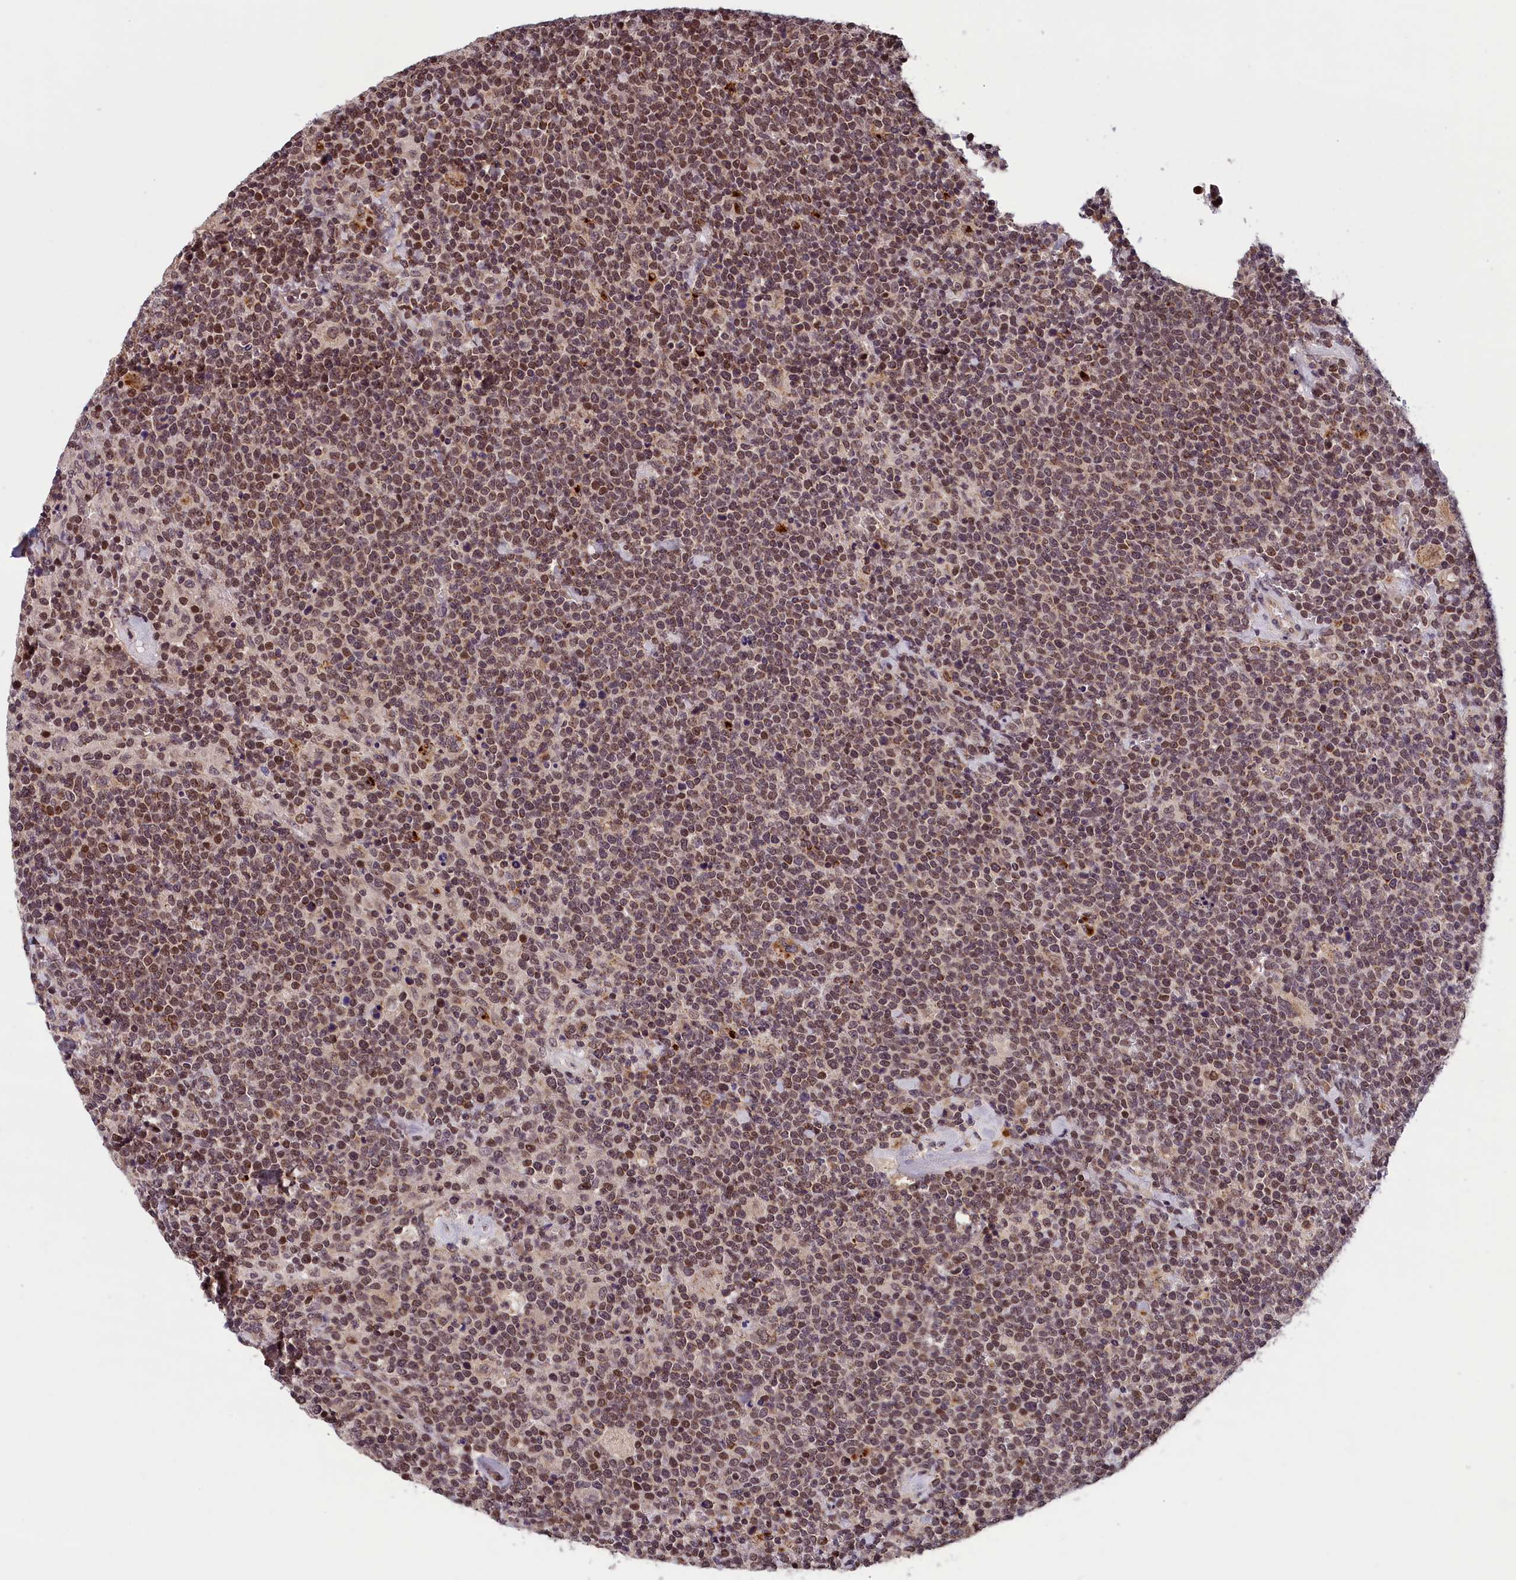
{"staining": {"intensity": "moderate", "quantity": ">75%", "location": "nuclear"}, "tissue": "lymphoma", "cell_type": "Tumor cells", "image_type": "cancer", "snomed": [{"axis": "morphology", "description": "Malignant lymphoma, non-Hodgkin's type, High grade"}, {"axis": "topography", "description": "Lymph node"}], "caption": "About >75% of tumor cells in high-grade malignant lymphoma, non-Hodgkin's type display moderate nuclear protein expression as visualized by brown immunohistochemical staining.", "gene": "KCNK6", "patient": {"sex": "male", "age": 61}}